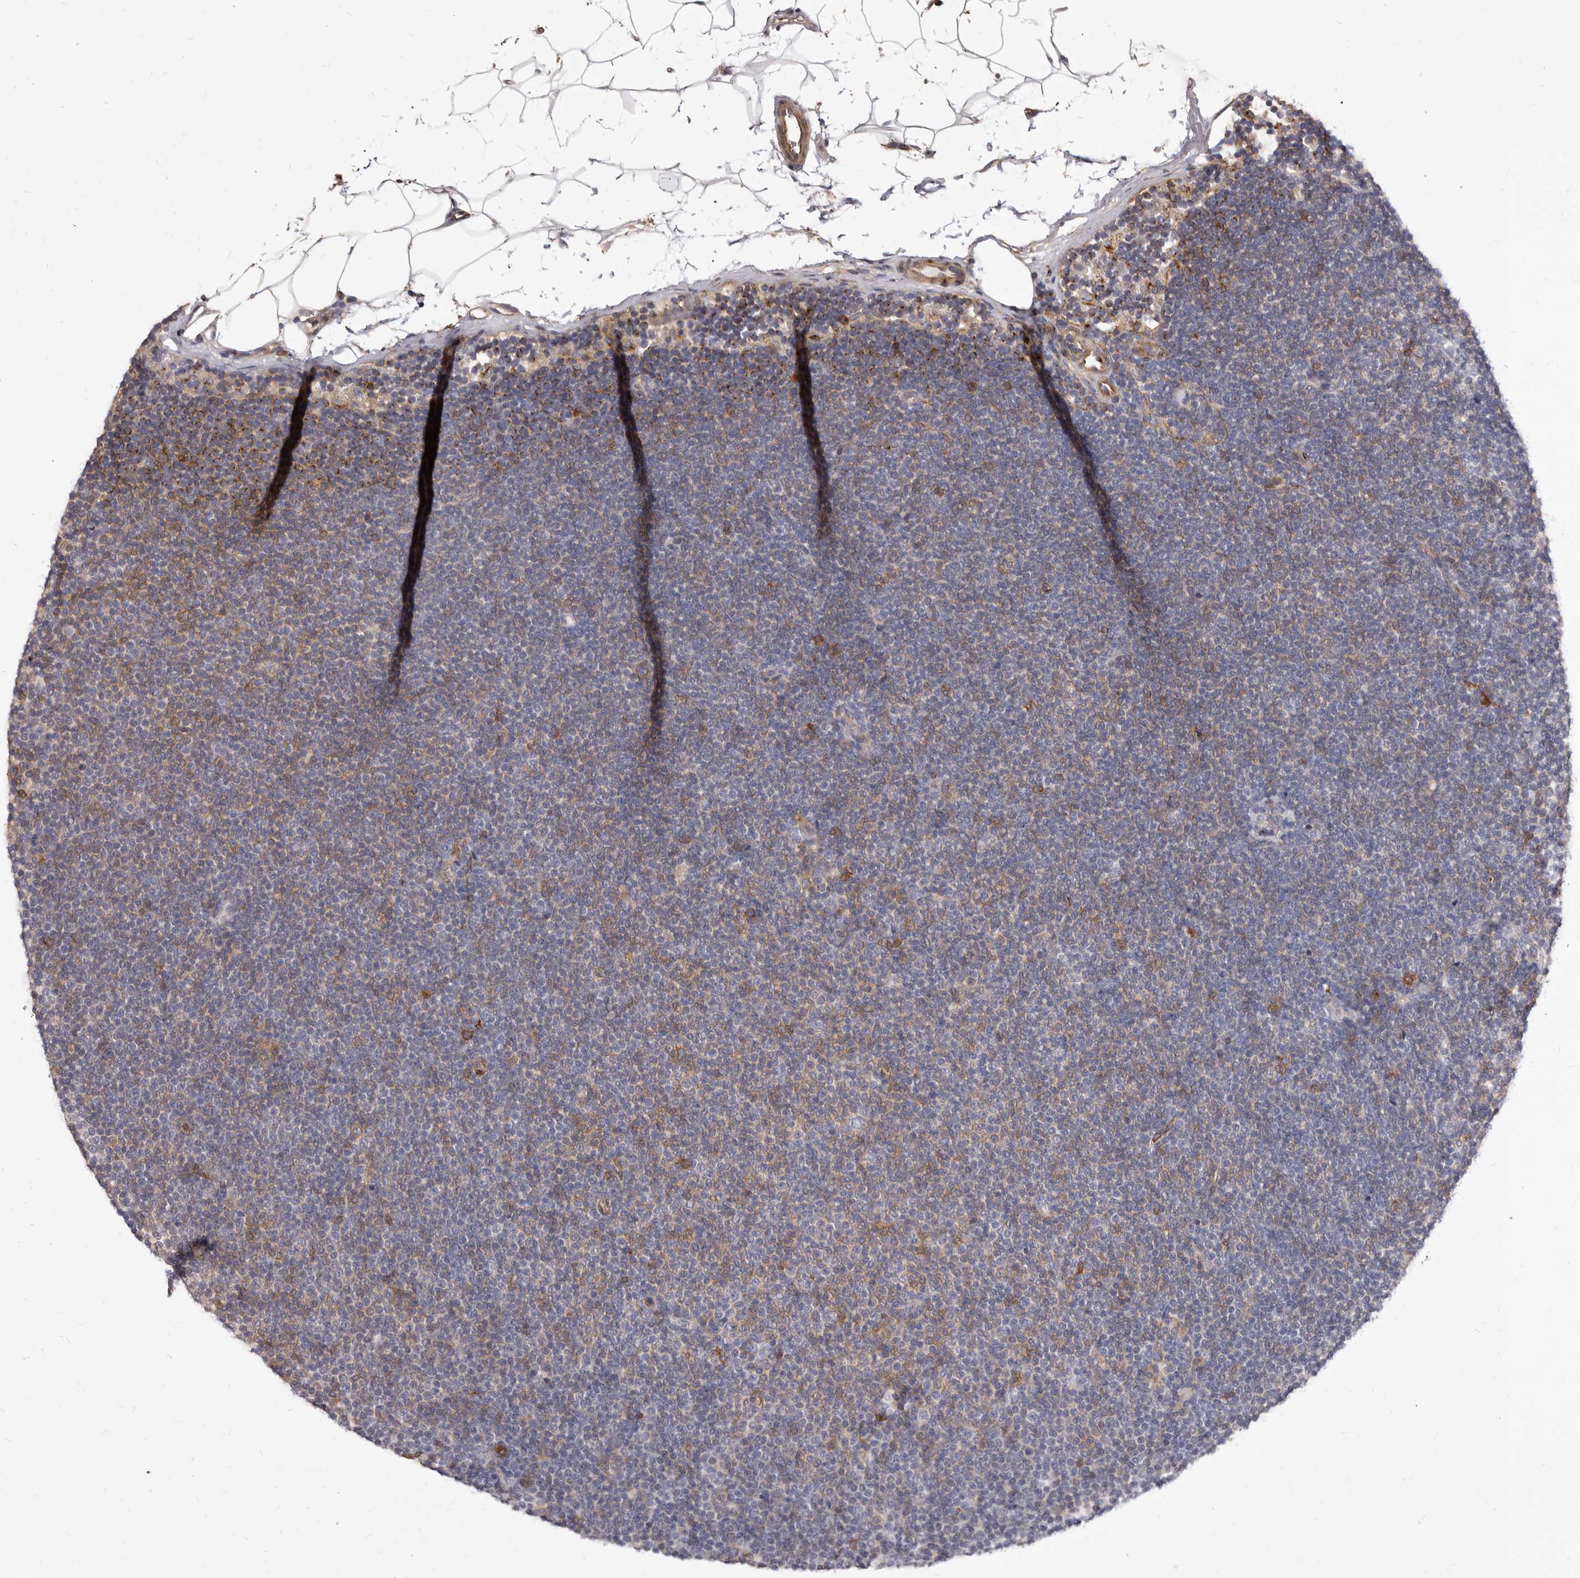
{"staining": {"intensity": "weak", "quantity": "<25%", "location": "cytoplasmic/membranous"}, "tissue": "lymphoma", "cell_type": "Tumor cells", "image_type": "cancer", "snomed": [{"axis": "morphology", "description": "Malignant lymphoma, non-Hodgkin's type, Low grade"}, {"axis": "topography", "description": "Lymph node"}], "caption": "Histopathology image shows no protein positivity in tumor cells of lymphoma tissue.", "gene": "NIBAN1", "patient": {"sex": "female", "age": 53}}